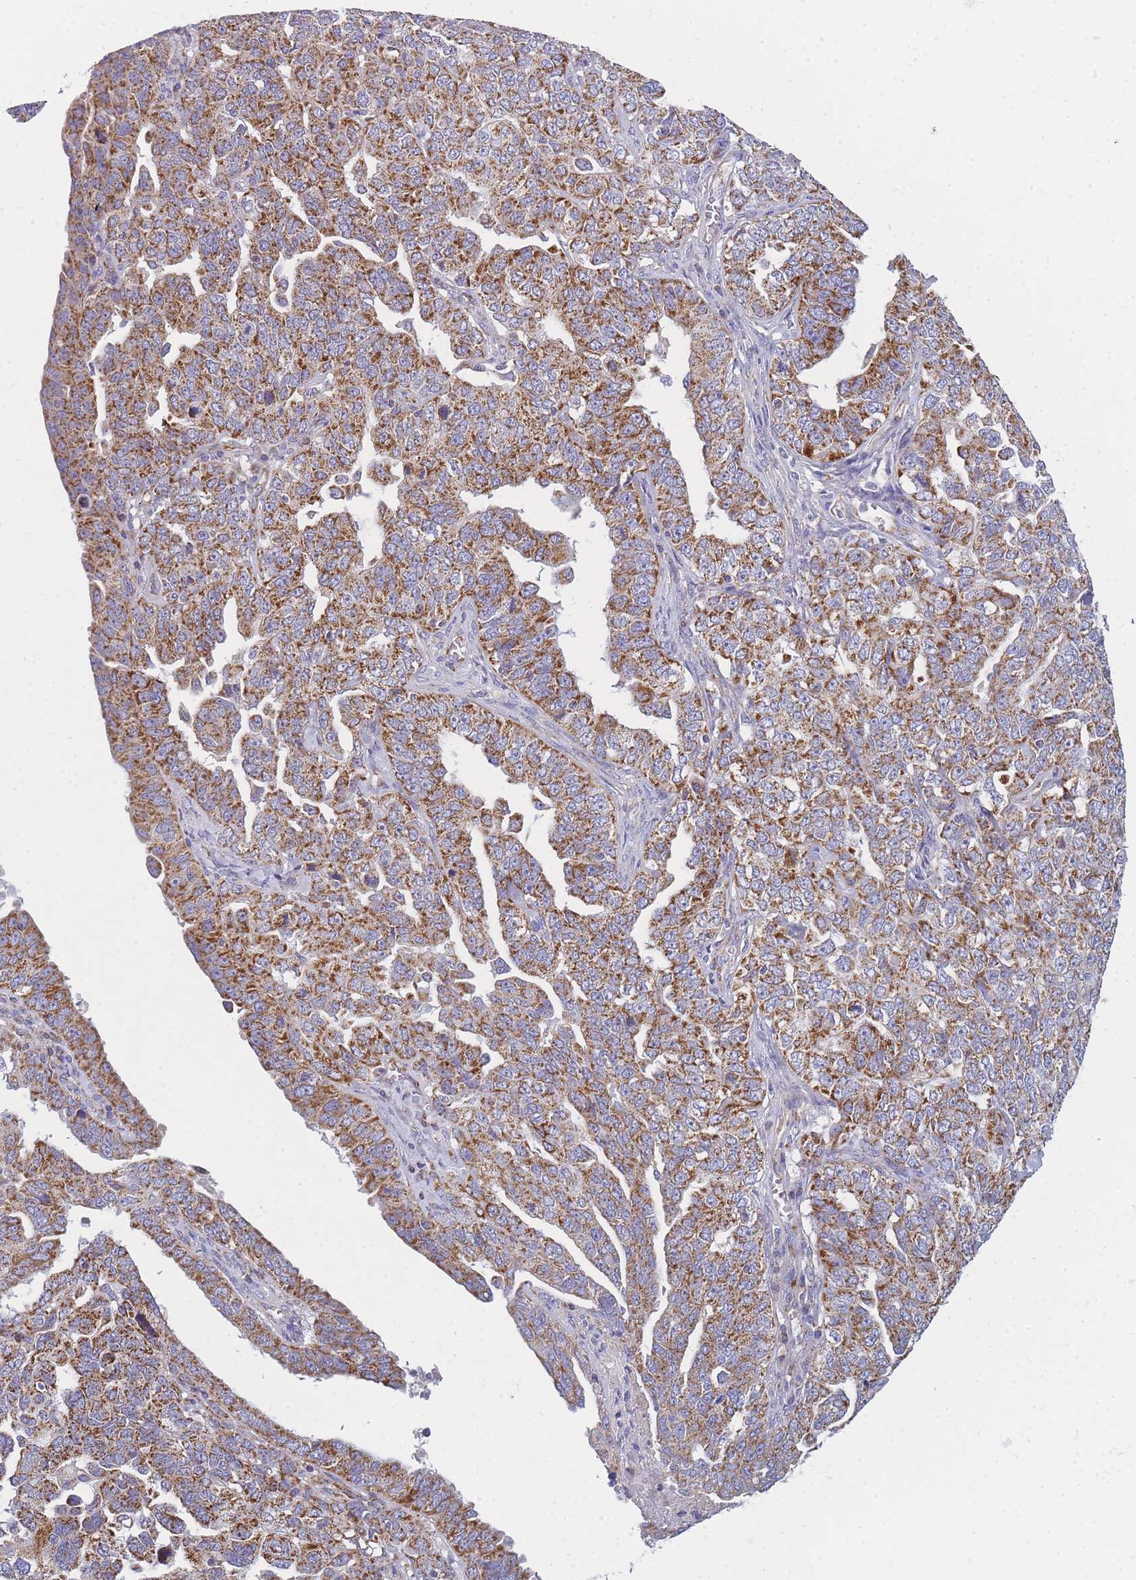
{"staining": {"intensity": "moderate", "quantity": ">75%", "location": "cytoplasmic/membranous"}, "tissue": "ovarian cancer", "cell_type": "Tumor cells", "image_type": "cancer", "snomed": [{"axis": "morphology", "description": "Carcinoma, endometroid"}, {"axis": "topography", "description": "Ovary"}], "caption": "A brown stain labels moderate cytoplasmic/membranous staining of a protein in human endometroid carcinoma (ovarian) tumor cells.", "gene": "MRPS11", "patient": {"sex": "female", "age": 62}}